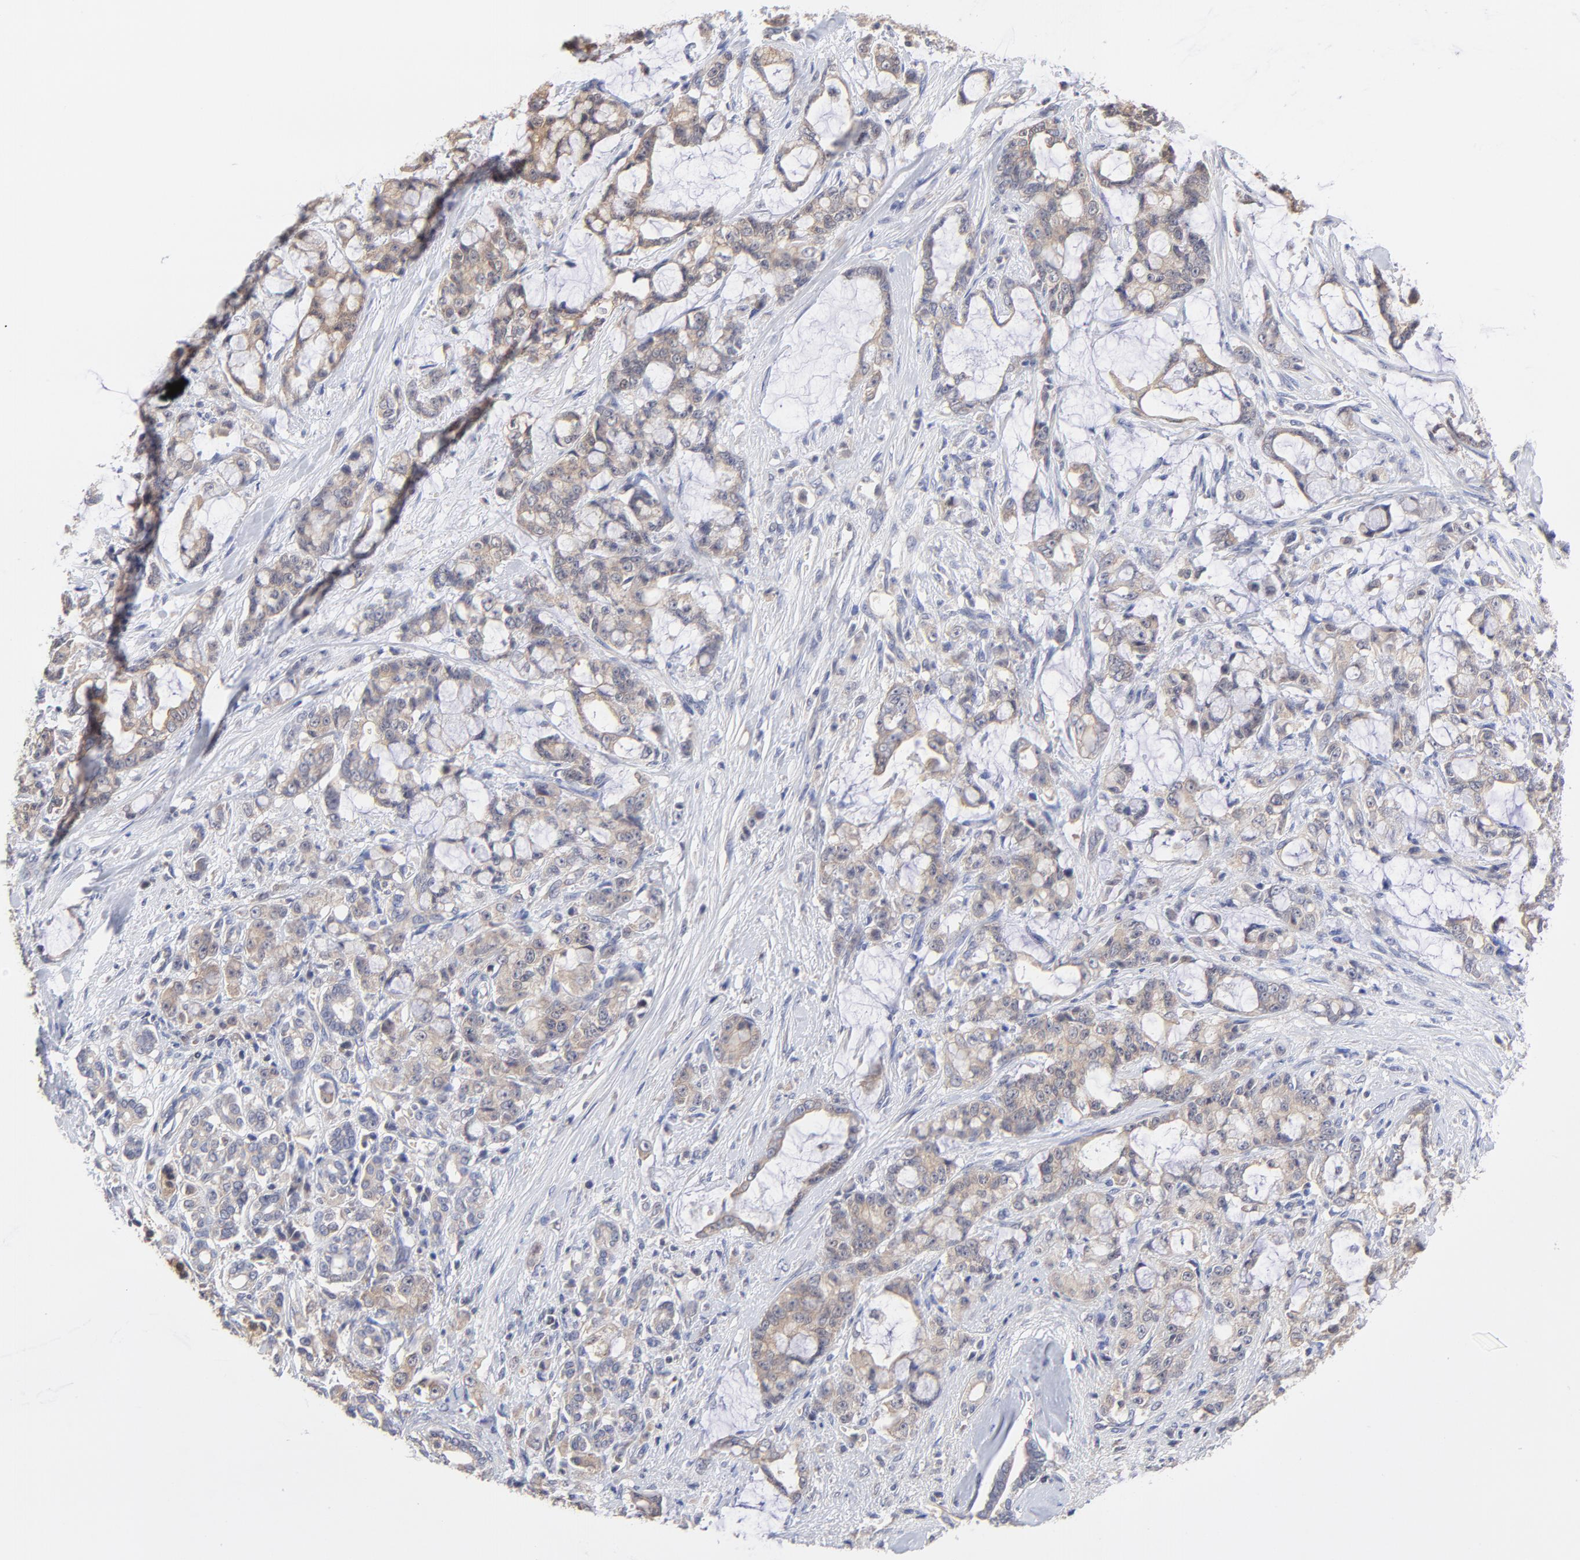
{"staining": {"intensity": "weak", "quantity": ">75%", "location": "cytoplasmic/membranous"}, "tissue": "pancreatic cancer", "cell_type": "Tumor cells", "image_type": "cancer", "snomed": [{"axis": "morphology", "description": "Adenocarcinoma, NOS"}, {"axis": "topography", "description": "Pancreas"}], "caption": "Pancreatic adenocarcinoma stained for a protein (brown) exhibits weak cytoplasmic/membranous positive expression in about >75% of tumor cells.", "gene": "PCMT1", "patient": {"sex": "female", "age": 73}}